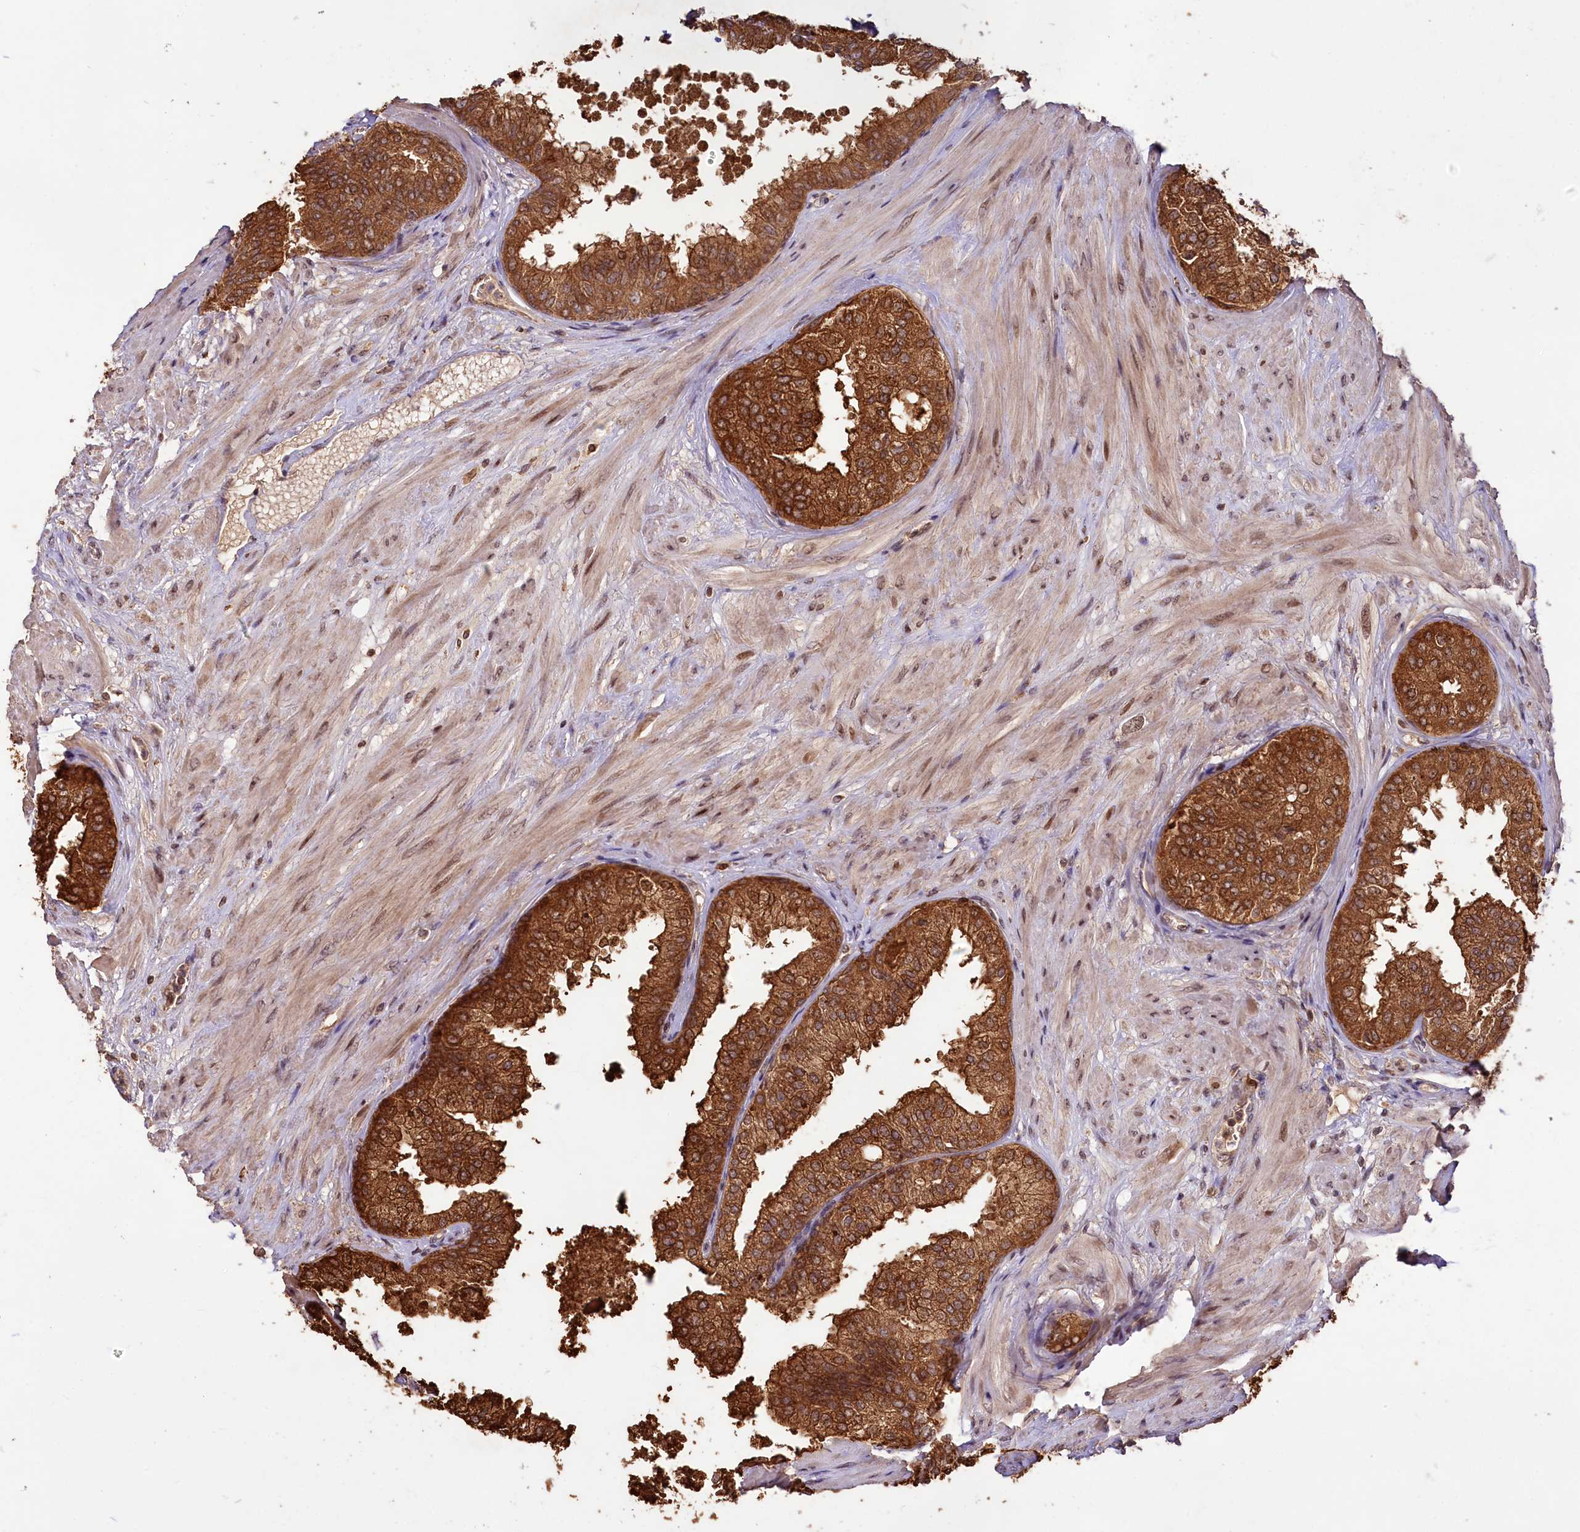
{"staining": {"intensity": "strong", "quantity": ">75%", "location": "cytoplasmic/membranous,nuclear"}, "tissue": "prostate", "cell_type": "Glandular cells", "image_type": "normal", "snomed": [{"axis": "morphology", "description": "Normal tissue, NOS"}, {"axis": "topography", "description": "Prostate"}], "caption": "A micrograph of human prostate stained for a protein displays strong cytoplasmic/membranous,nuclear brown staining in glandular cells. The staining is performed using DAB (3,3'-diaminobenzidine) brown chromogen to label protein expression. The nuclei are counter-stained blue using hematoxylin.", "gene": "RRP8", "patient": {"sex": "male", "age": 60}}